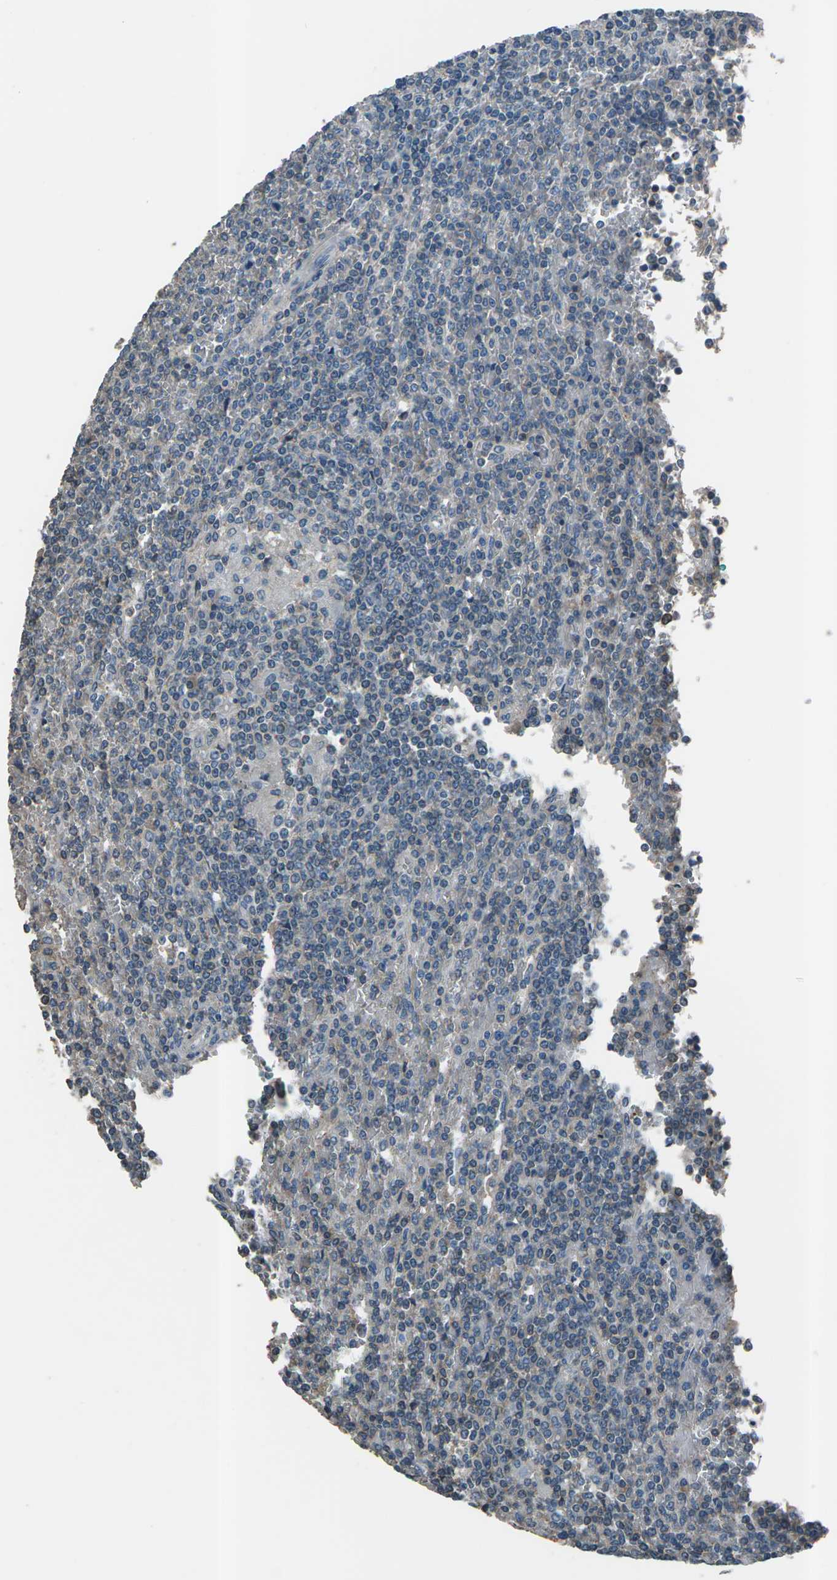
{"staining": {"intensity": "weak", "quantity": ">75%", "location": "cytoplasmic/membranous"}, "tissue": "lymphoma", "cell_type": "Tumor cells", "image_type": "cancer", "snomed": [{"axis": "morphology", "description": "Malignant lymphoma, non-Hodgkin's type, Low grade"}, {"axis": "topography", "description": "Spleen"}], "caption": "Immunohistochemical staining of malignant lymphoma, non-Hodgkin's type (low-grade) exhibits low levels of weak cytoplasmic/membranous positivity in approximately >75% of tumor cells. Using DAB (3,3'-diaminobenzidine) (brown) and hematoxylin (blue) stains, captured at high magnification using brightfield microscopy.", "gene": "CMTM4", "patient": {"sex": "female", "age": 19}}